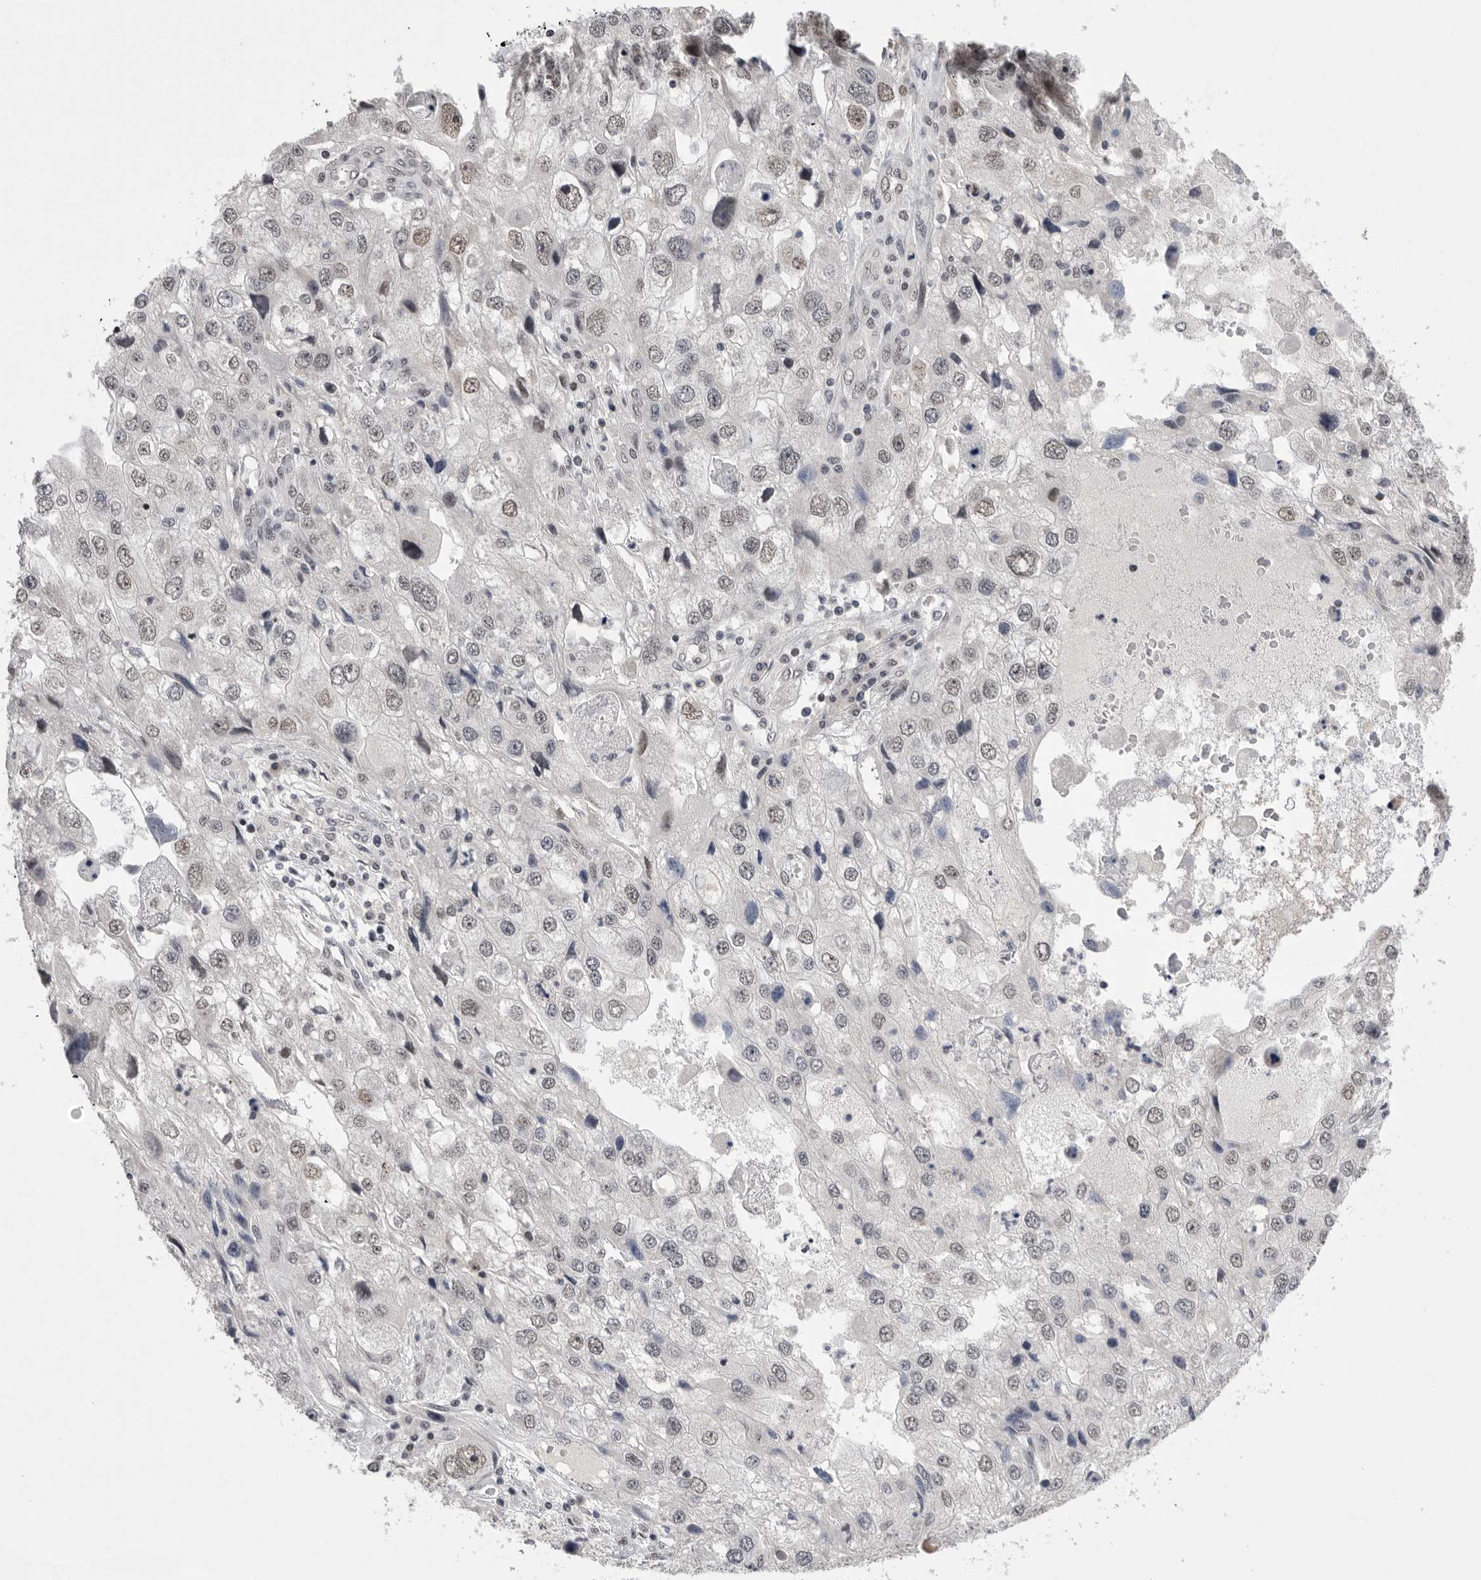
{"staining": {"intensity": "weak", "quantity": "25%-75%", "location": "nuclear"}, "tissue": "endometrial cancer", "cell_type": "Tumor cells", "image_type": "cancer", "snomed": [{"axis": "morphology", "description": "Adenocarcinoma, NOS"}, {"axis": "topography", "description": "Endometrium"}], "caption": "This micrograph displays immunohistochemistry (IHC) staining of human adenocarcinoma (endometrial), with low weak nuclear positivity in about 25%-75% of tumor cells.", "gene": "POU5F1", "patient": {"sex": "female", "age": 49}}